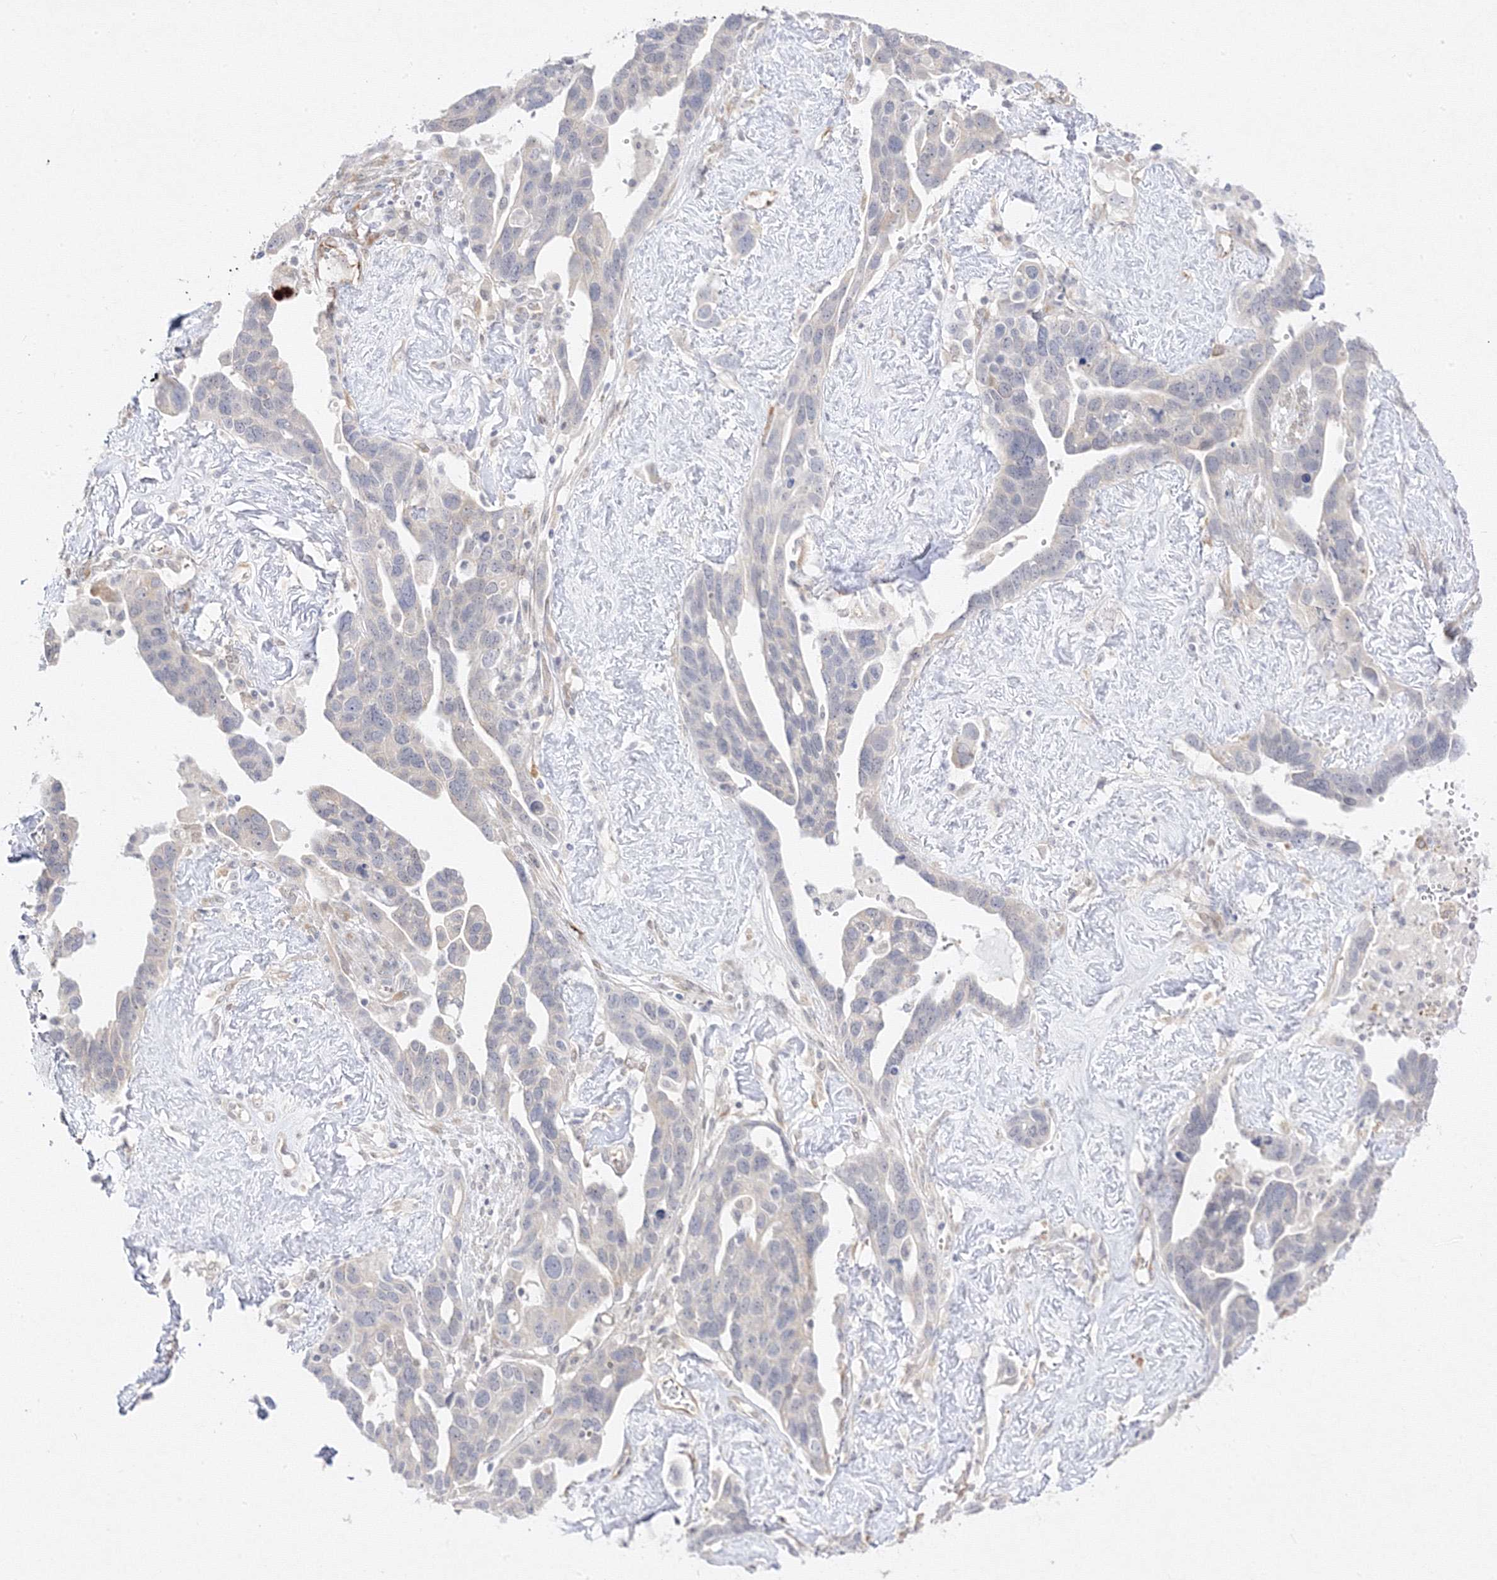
{"staining": {"intensity": "negative", "quantity": "none", "location": "none"}, "tissue": "ovarian cancer", "cell_type": "Tumor cells", "image_type": "cancer", "snomed": [{"axis": "morphology", "description": "Cystadenocarcinoma, serous, NOS"}, {"axis": "topography", "description": "Ovary"}], "caption": "Tumor cells show no significant protein positivity in serous cystadenocarcinoma (ovarian).", "gene": "C2CD2", "patient": {"sex": "female", "age": 54}}